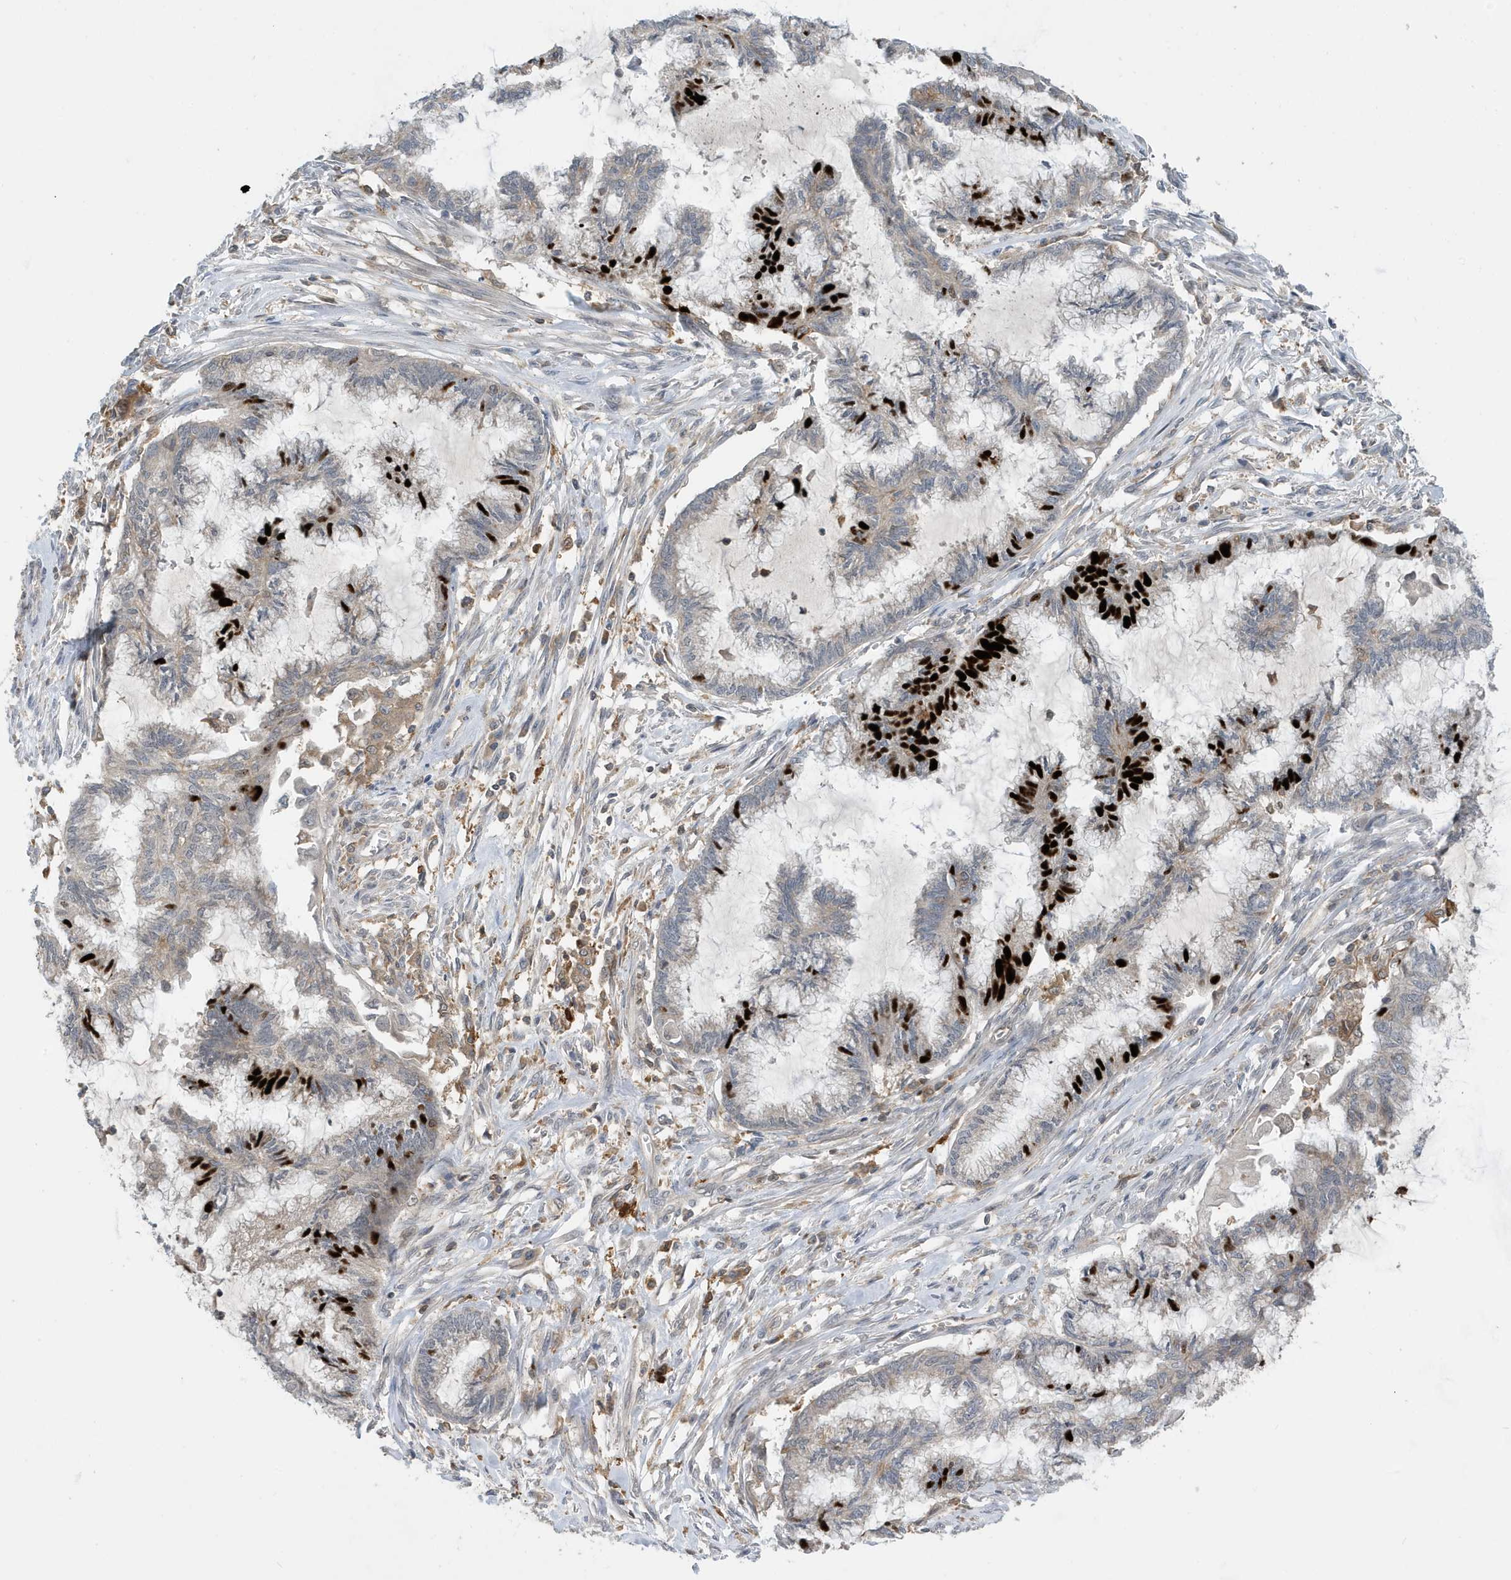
{"staining": {"intensity": "strong", "quantity": "<25%", "location": "nuclear"}, "tissue": "endometrial cancer", "cell_type": "Tumor cells", "image_type": "cancer", "snomed": [{"axis": "morphology", "description": "Adenocarcinoma, NOS"}, {"axis": "topography", "description": "Endometrium"}], "caption": "Immunohistochemistry (IHC) micrograph of endometrial cancer stained for a protein (brown), which shows medium levels of strong nuclear staining in about <25% of tumor cells.", "gene": "NSUN3", "patient": {"sex": "female", "age": 86}}